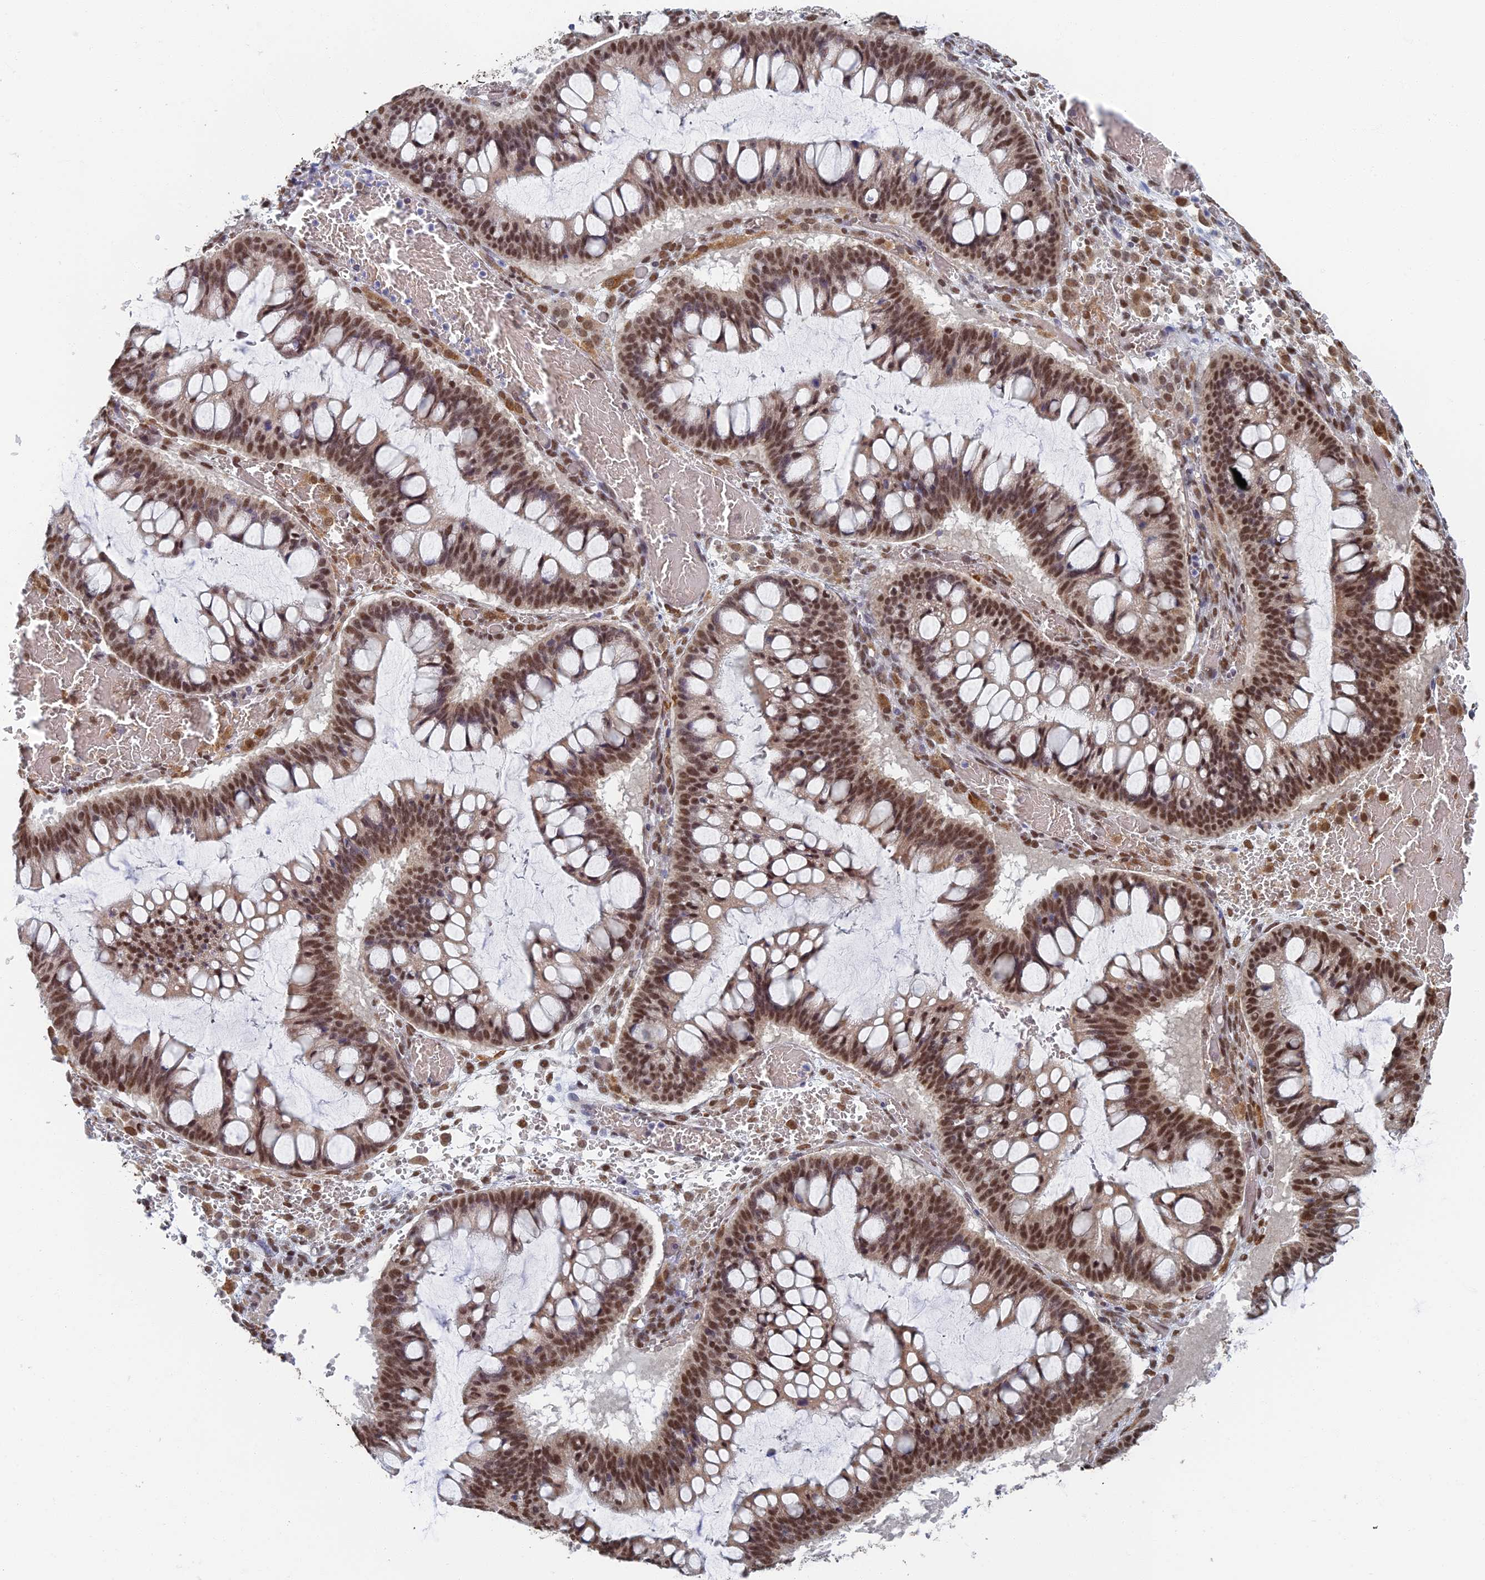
{"staining": {"intensity": "moderate", "quantity": ">75%", "location": "nuclear"}, "tissue": "ovarian cancer", "cell_type": "Tumor cells", "image_type": "cancer", "snomed": [{"axis": "morphology", "description": "Cystadenocarcinoma, mucinous, NOS"}, {"axis": "topography", "description": "Ovary"}], "caption": "Brown immunohistochemical staining in human ovarian cancer reveals moderate nuclear staining in approximately >75% of tumor cells.", "gene": "GPATCH1", "patient": {"sex": "female", "age": 73}}